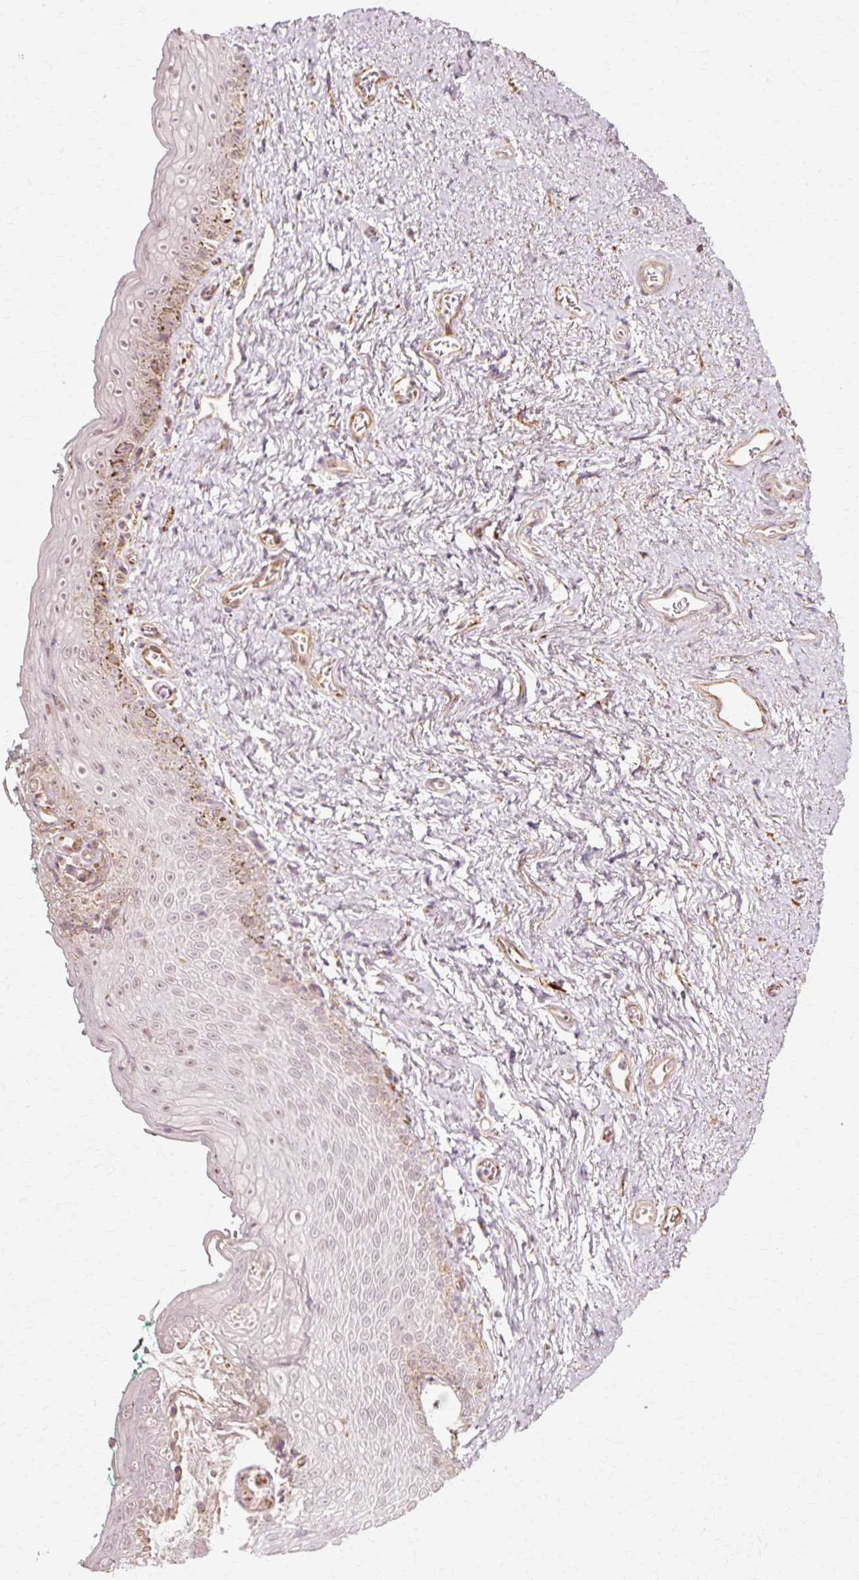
{"staining": {"intensity": "weak", "quantity": "<25%", "location": "nuclear"}, "tissue": "vagina", "cell_type": "Squamous epithelial cells", "image_type": "normal", "snomed": [{"axis": "morphology", "description": "Normal tissue, NOS"}, {"axis": "topography", "description": "Vulva"}, {"axis": "topography", "description": "Vagina"}, {"axis": "topography", "description": "Peripheral nerve tissue"}], "caption": "IHC of unremarkable human vagina displays no positivity in squamous epithelial cells. (Brightfield microscopy of DAB immunohistochemistry at high magnification).", "gene": "RANBP2", "patient": {"sex": "female", "age": 66}}